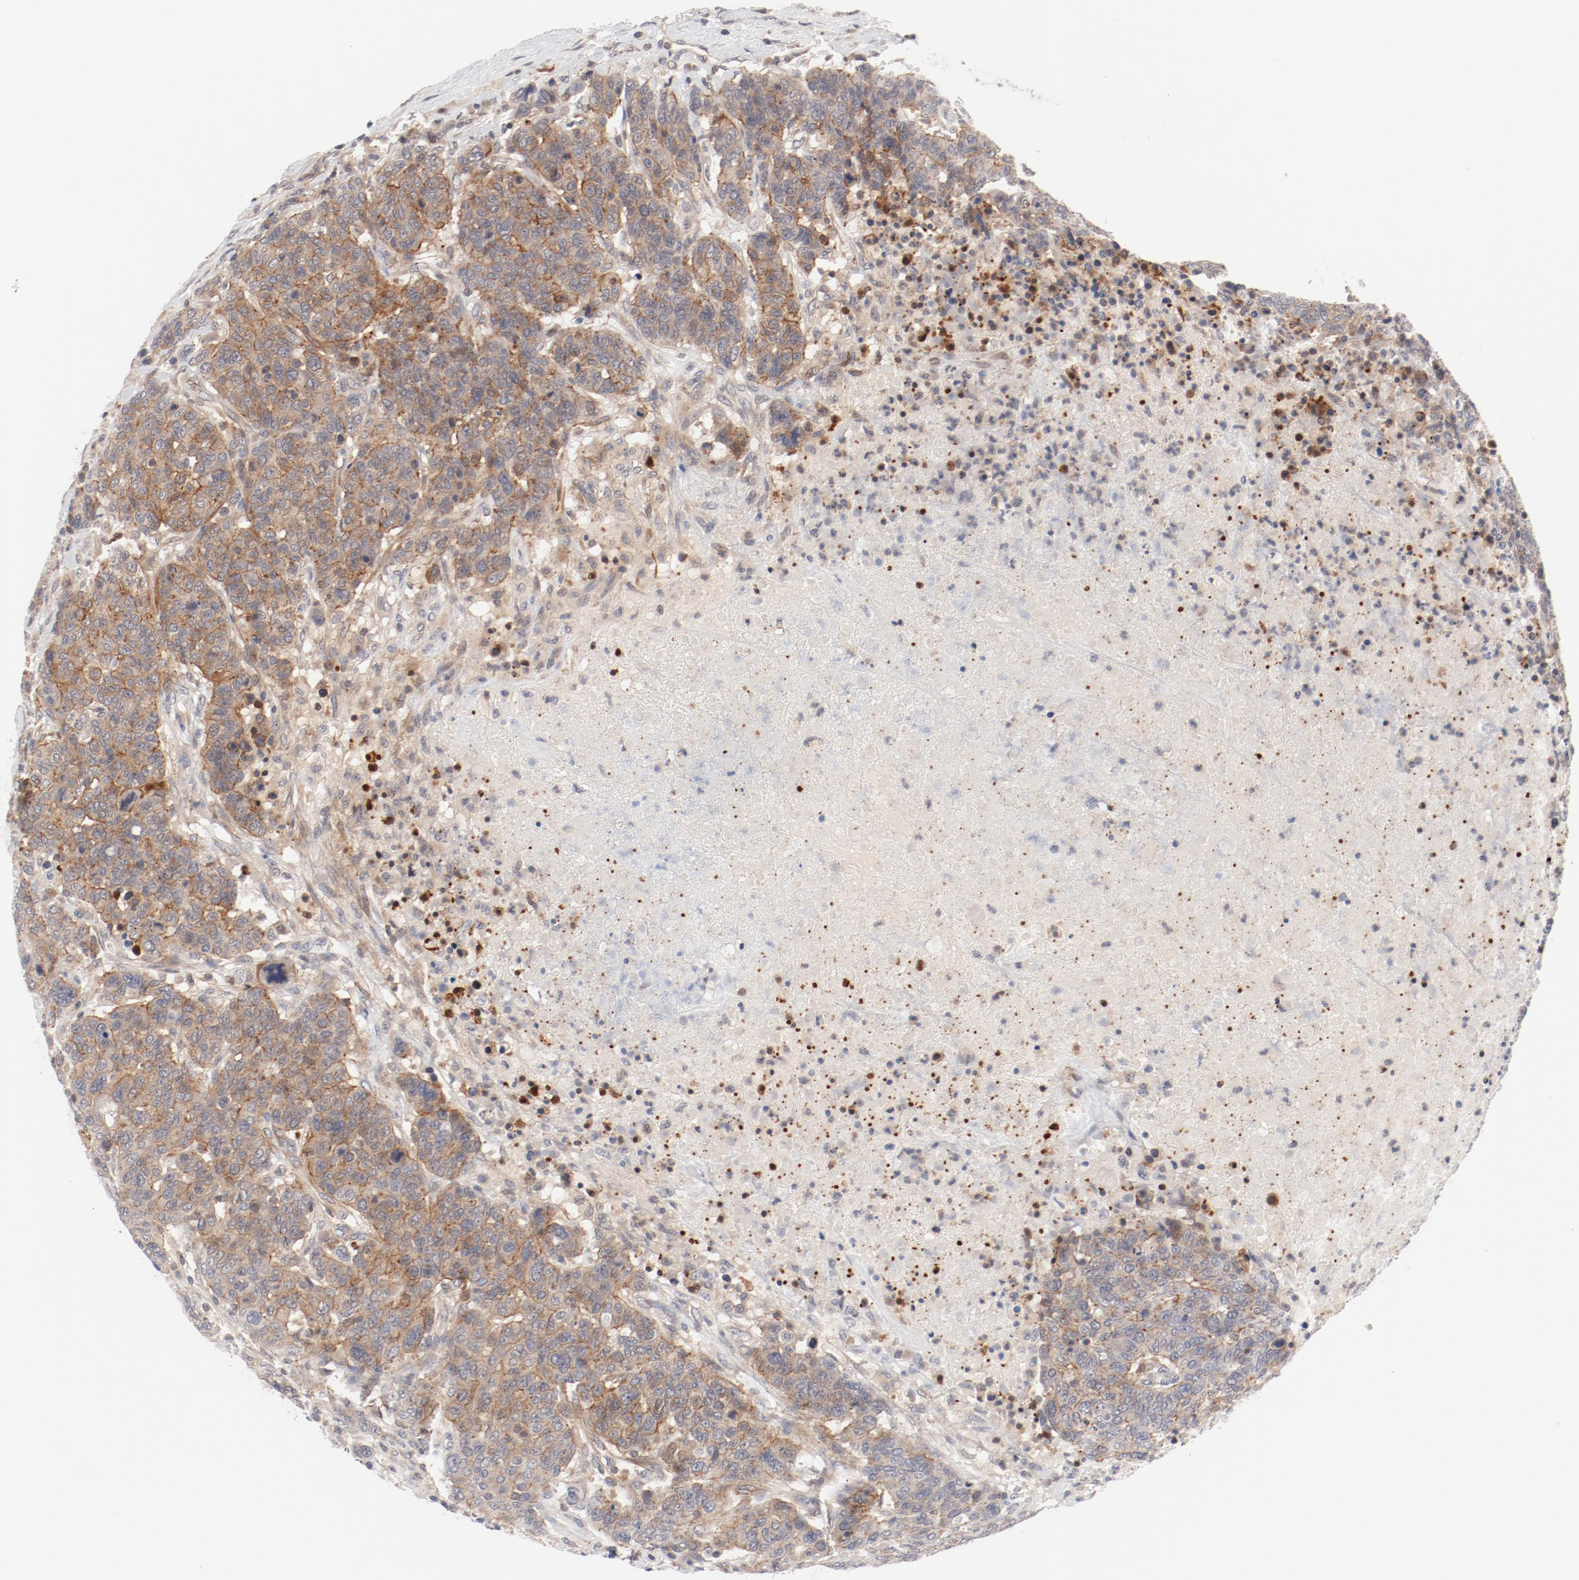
{"staining": {"intensity": "moderate", "quantity": ">75%", "location": "cytoplasmic/membranous"}, "tissue": "breast cancer", "cell_type": "Tumor cells", "image_type": "cancer", "snomed": [{"axis": "morphology", "description": "Duct carcinoma"}, {"axis": "topography", "description": "Breast"}], "caption": "Breast infiltrating ductal carcinoma stained with a brown dye displays moderate cytoplasmic/membranous positive staining in approximately >75% of tumor cells.", "gene": "ZNF267", "patient": {"sex": "female", "age": 37}}